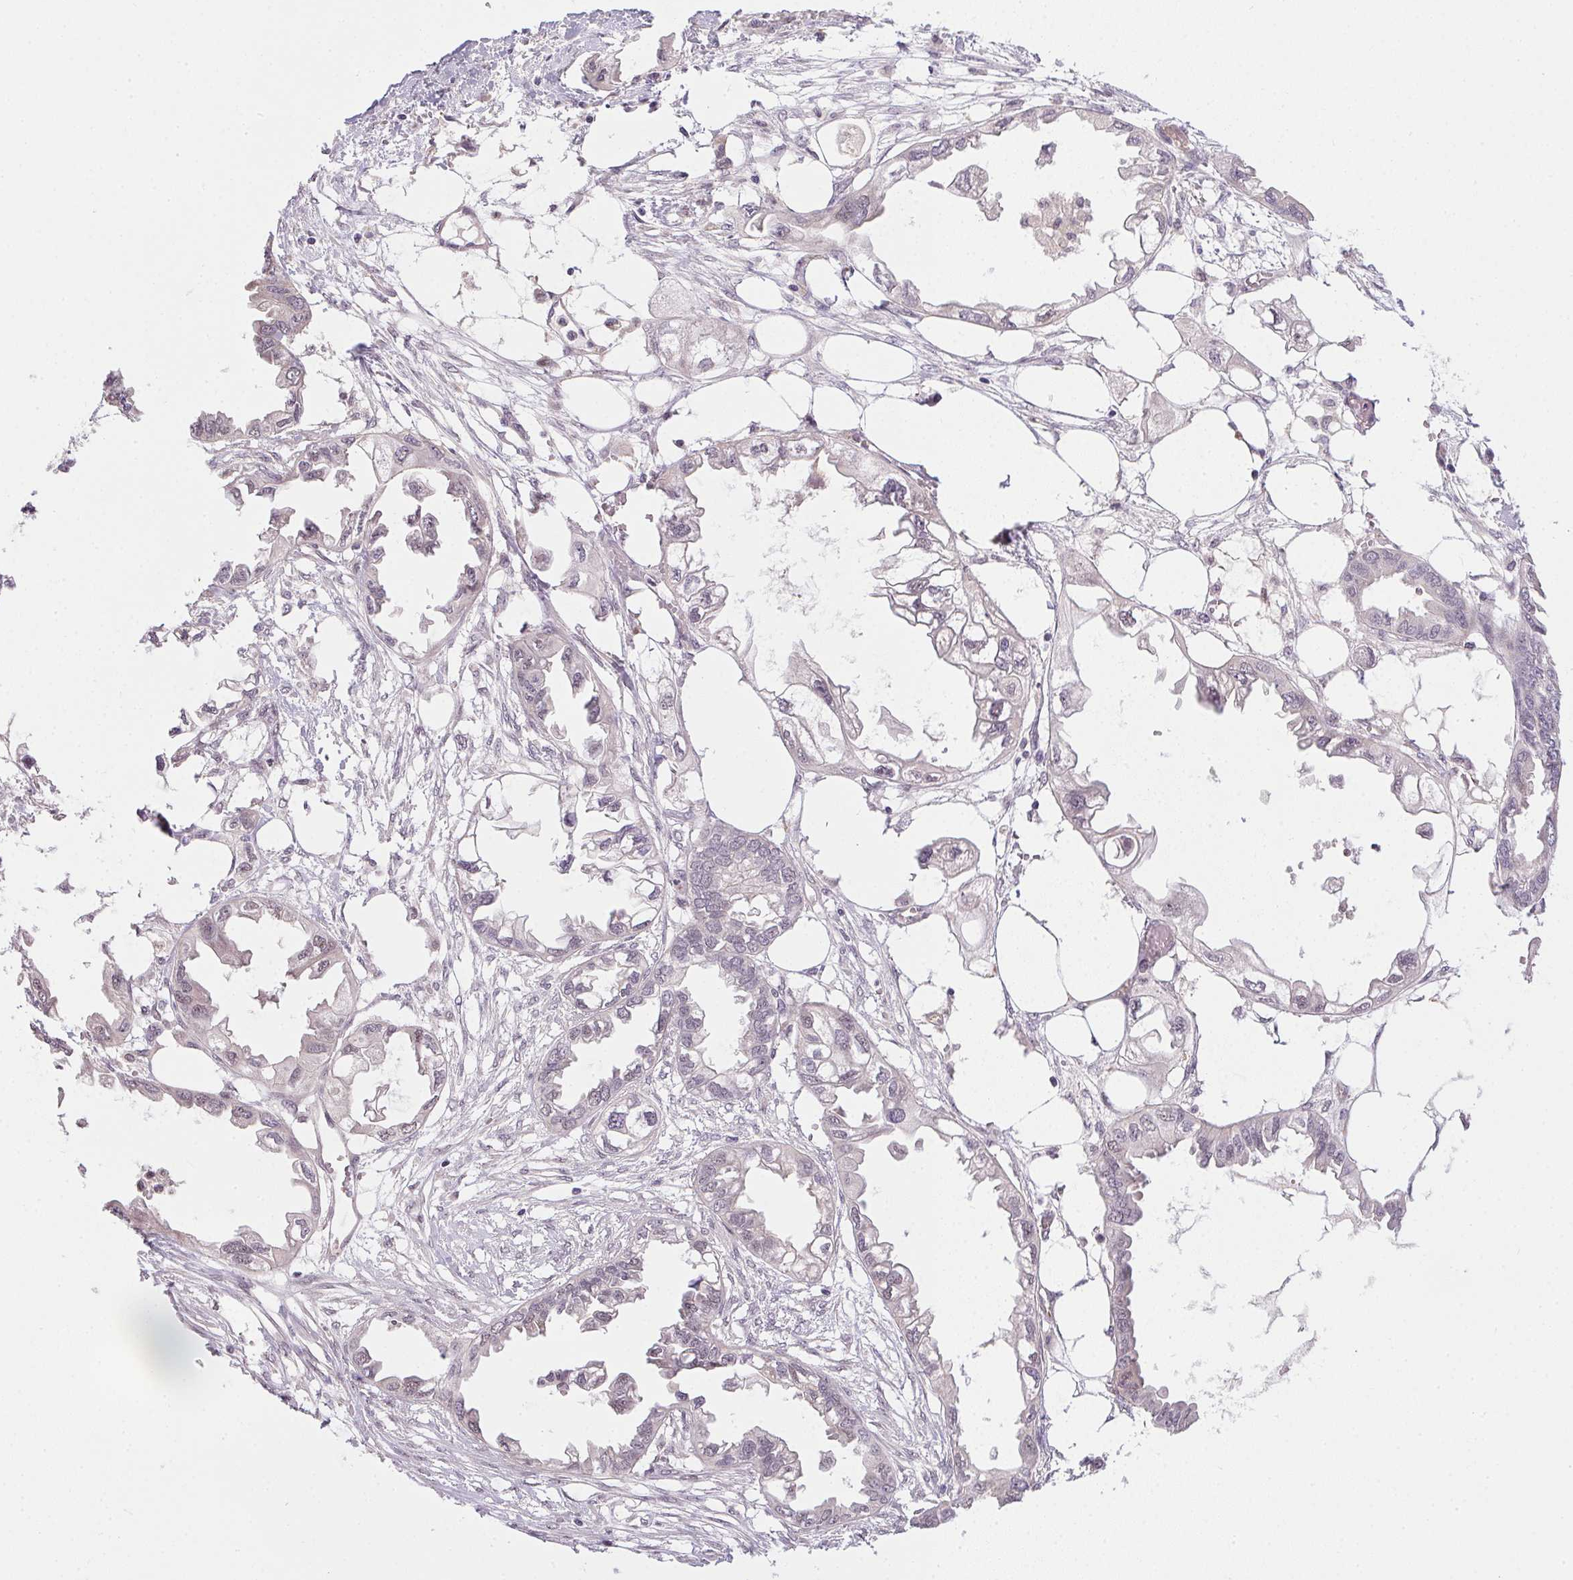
{"staining": {"intensity": "negative", "quantity": "none", "location": "none"}, "tissue": "endometrial cancer", "cell_type": "Tumor cells", "image_type": "cancer", "snomed": [{"axis": "morphology", "description": "Adenocarcinoma, NOS"}, {"axis": "morphology", "description": "Adenocarcinoma, metastatic, NOS"}, {"axis": "topography", "description": "Adipose tissue"}, {"axis": "topography", "description": "Endometrium"}], "caption": "Immunohistochemistry photomicrograph of neoplastic tissue: human endometrial adenocarcinoma stained with DAB (3,3'-diaminobenzidine) demonstrates no significant protein positivity in tumor cells.", "gene": "CFAP92", "patient": {"sex": "female", "age": 67}}